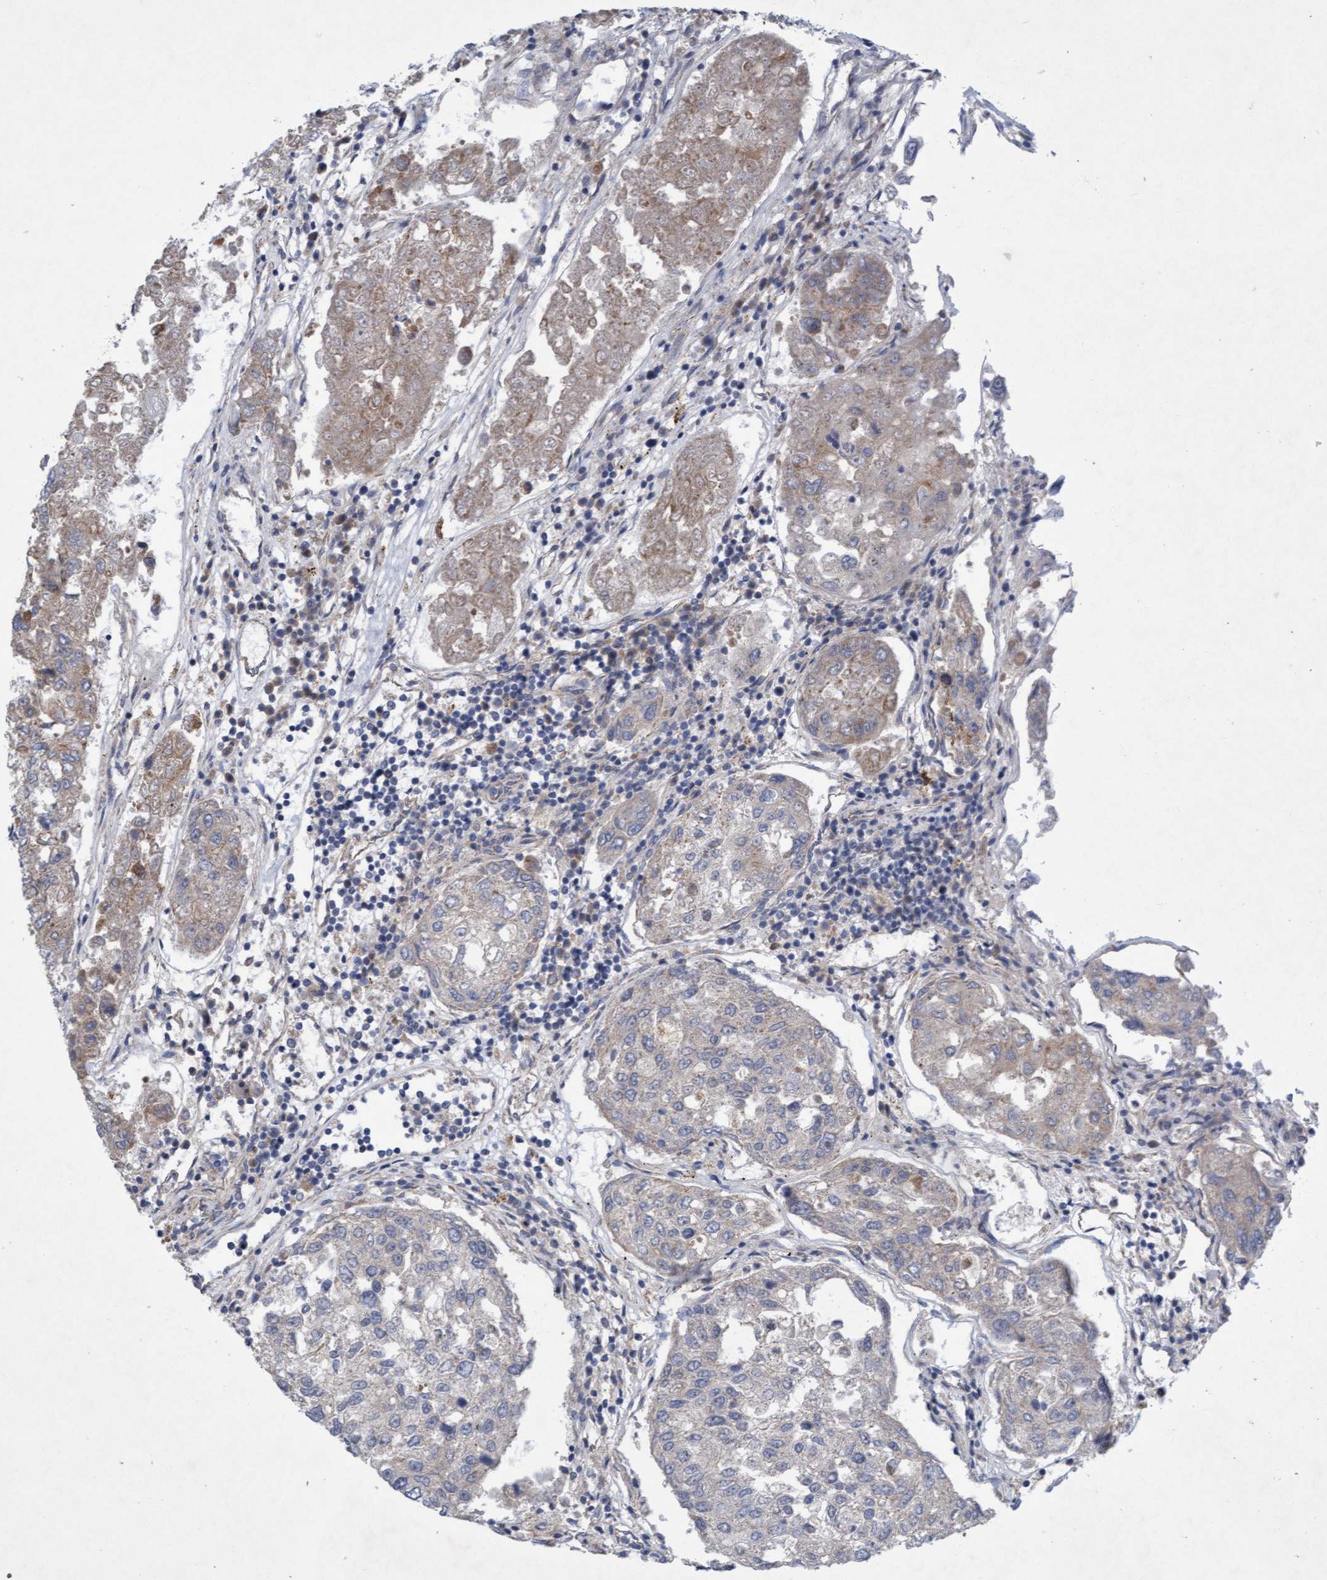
{"staining": {"intensity": "weak", "quantity": "25%-75%", "location": "cytoplasmic/membranous"}, "tissue": "urothelial cancer", "cell_type": "Tumor cells", "image_type": "cancer", "snomed": [{"axis": "morphology", "description": "Urothelial carcinoma, High grade"}, {"axis": "topography", "description": "Lymph node"}, {"axis": "topography", "description": "Urinary bladder"}], "caption": "IHC photomicrograph of neoplastic tissue: urothelial carcinoma (high-grade) stained using immunohistochemistry reveals low levels of weak protein expression localized specifically in the cytoplasmic/membranous of tumor cells, appearing as a cytoplasmic/membranous brown color.", "gene": "DDHD2", "patient": {"sex": "male", "age": 51}}